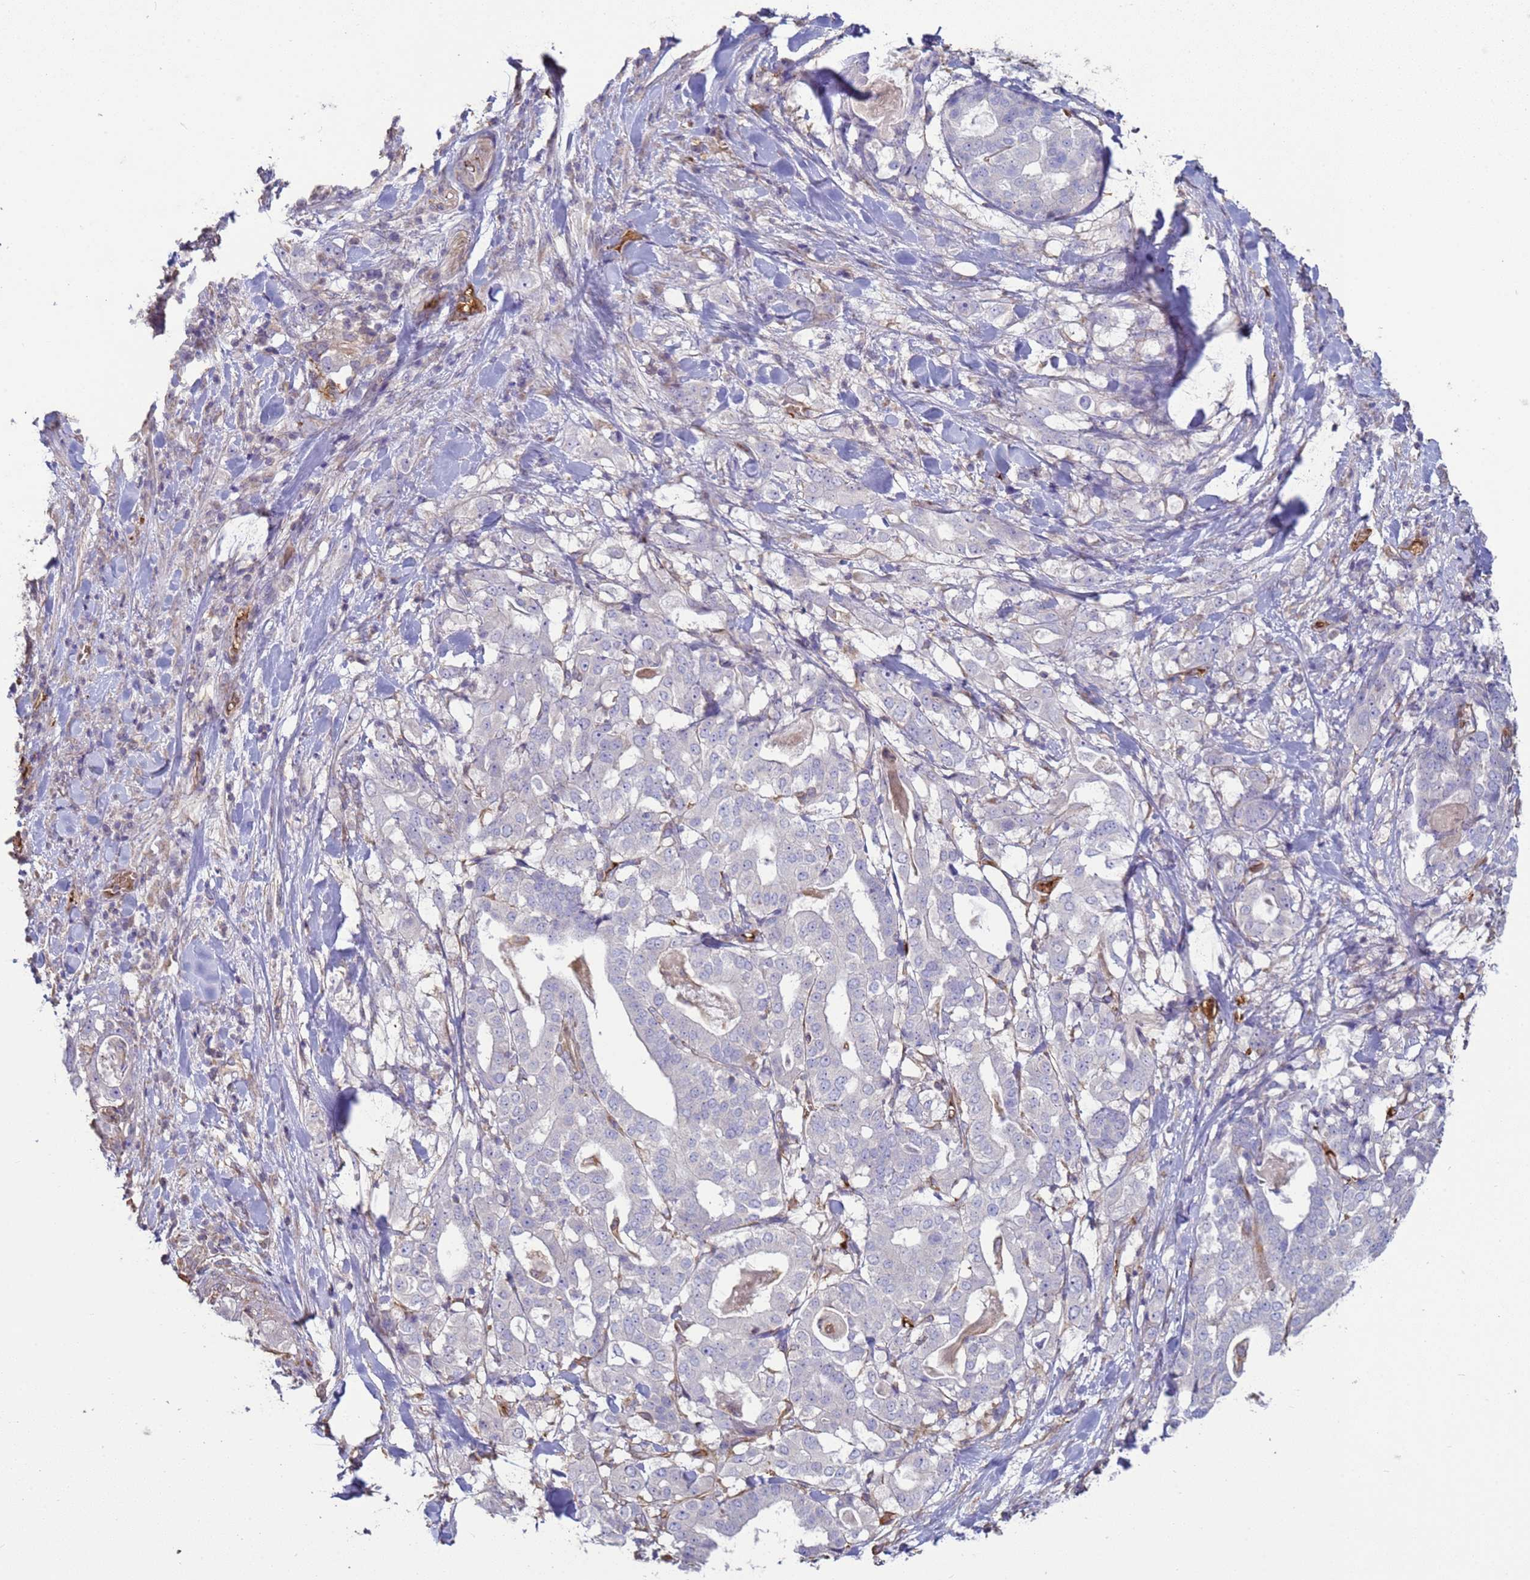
{"staining": {"intensity": "negative", "quantity": "none", "location": "none"}, "tissue": "stomach cancer", "cell_type": "Tumor cells", "image_type": "cancer", "snomed": [{"axis": "morphology", "description": "Adenocarcinoma, NOS"}, {"axis": "topography", "description": "Stomach"}], "caption": "IHC histopathology image of human stomach adenocarcinoma stained for a protein (brown), which exhibits no expression in tumor cells.", "gene": "SGIP1", "patient": {"sex": "male", "age": 48}}